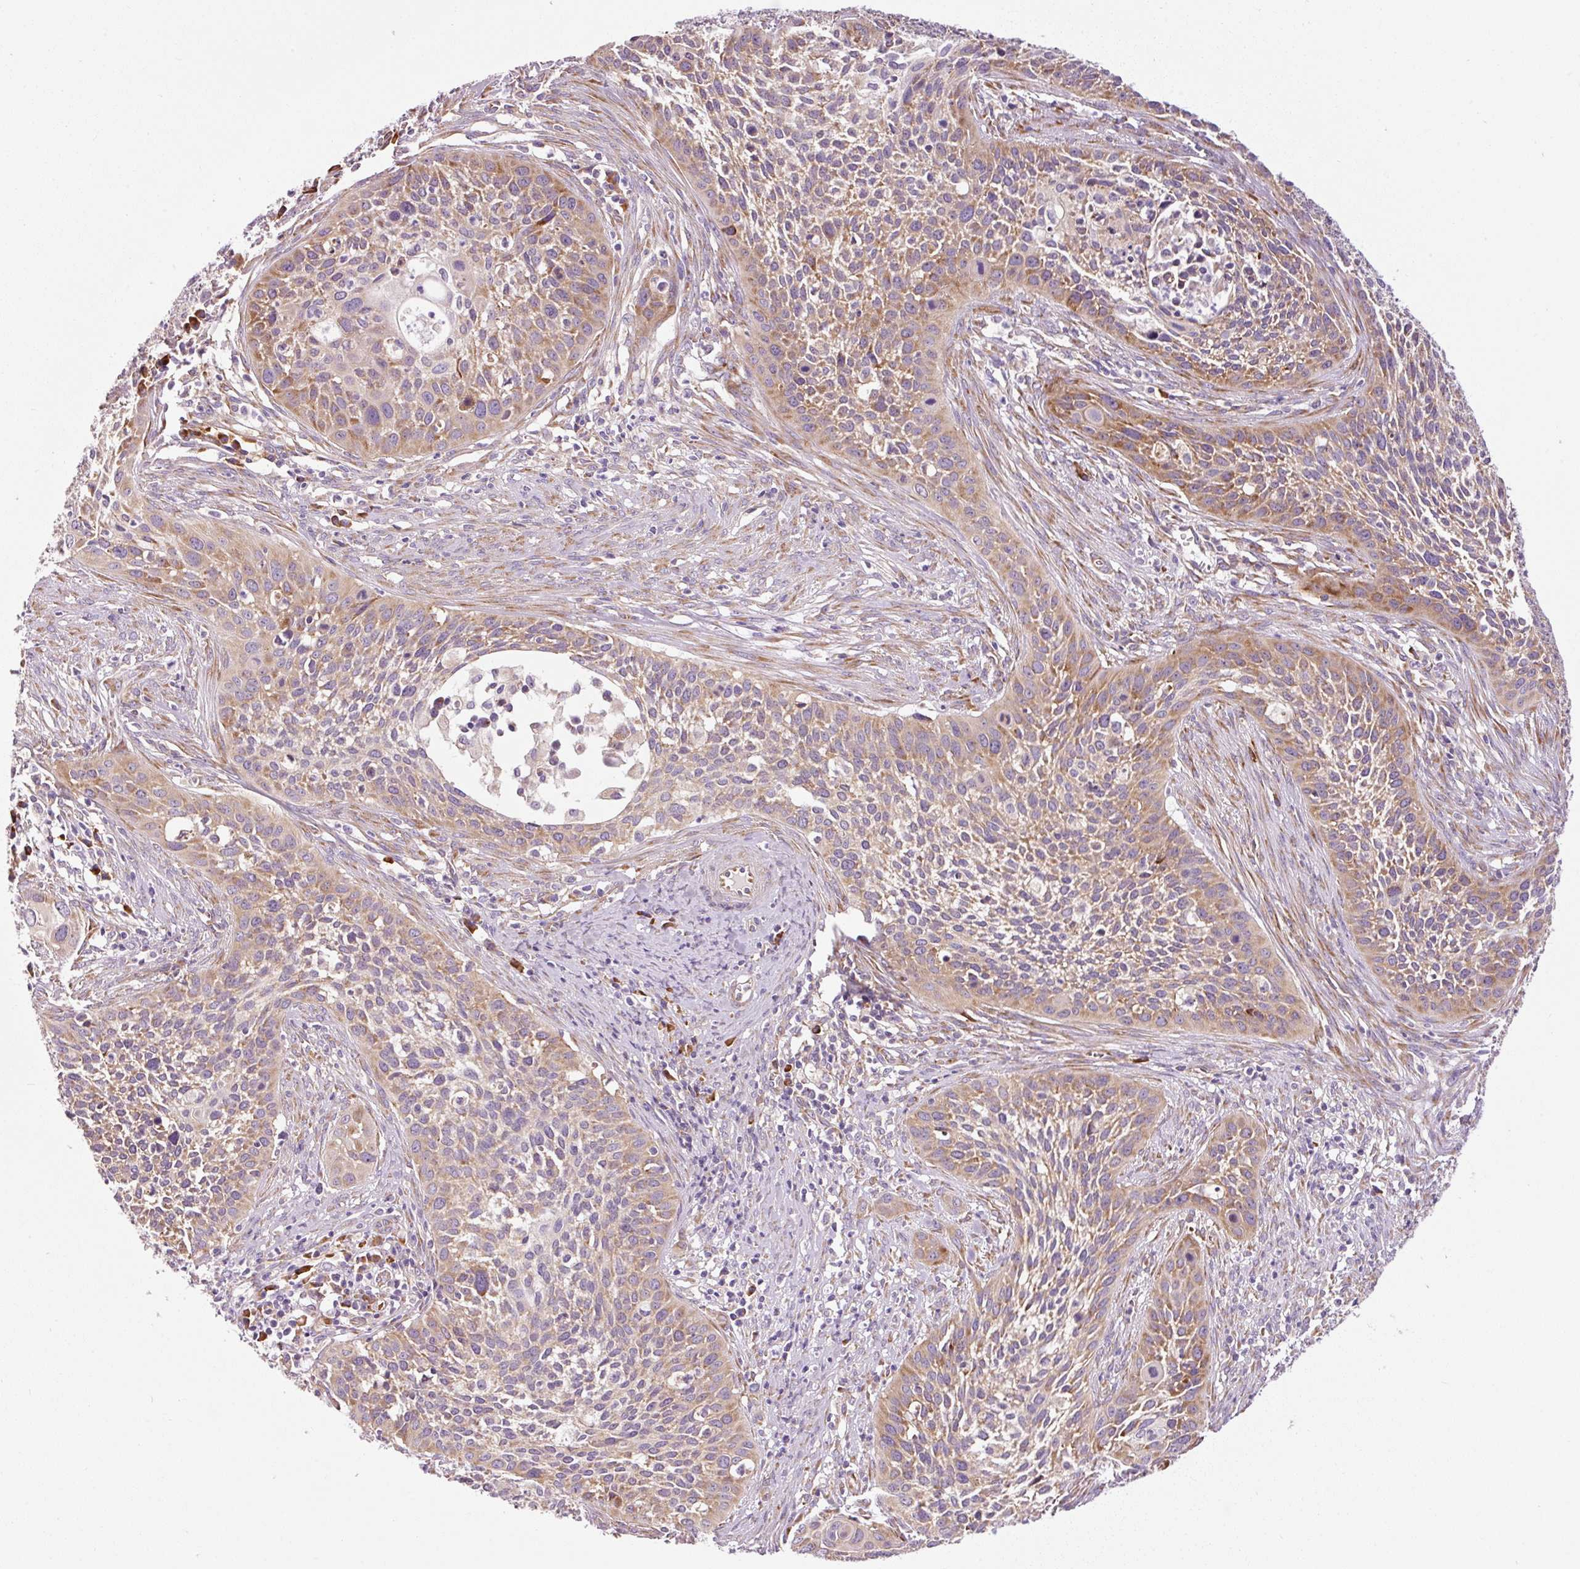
{"staining": {"intensity": "weak", "quantity": ">75%", "location": "cytoplasmic/membranous"}, "tissue": "cervical cancer", "cell_type": "Tumor cells", "image_type": "cancer", "snomed": [{"axis": "morphology", "description": "Squamous cell carcinoma, NOS"}, {"axis": "topography", "description": "Cervix"}], "caption": "Squamous cell carcinoma (cervical) stained with DAB immunohistochemistry reveals low levels of weak cytoplasmic/membranous positivity in approximately >75% of tumor cells. (DAB (3,3'-diaminobenzidine) = brown stain, brightfield microscopy at high magnification).", "gene": "RPL10A", "patient": {"sex": "female", "age": 34}}